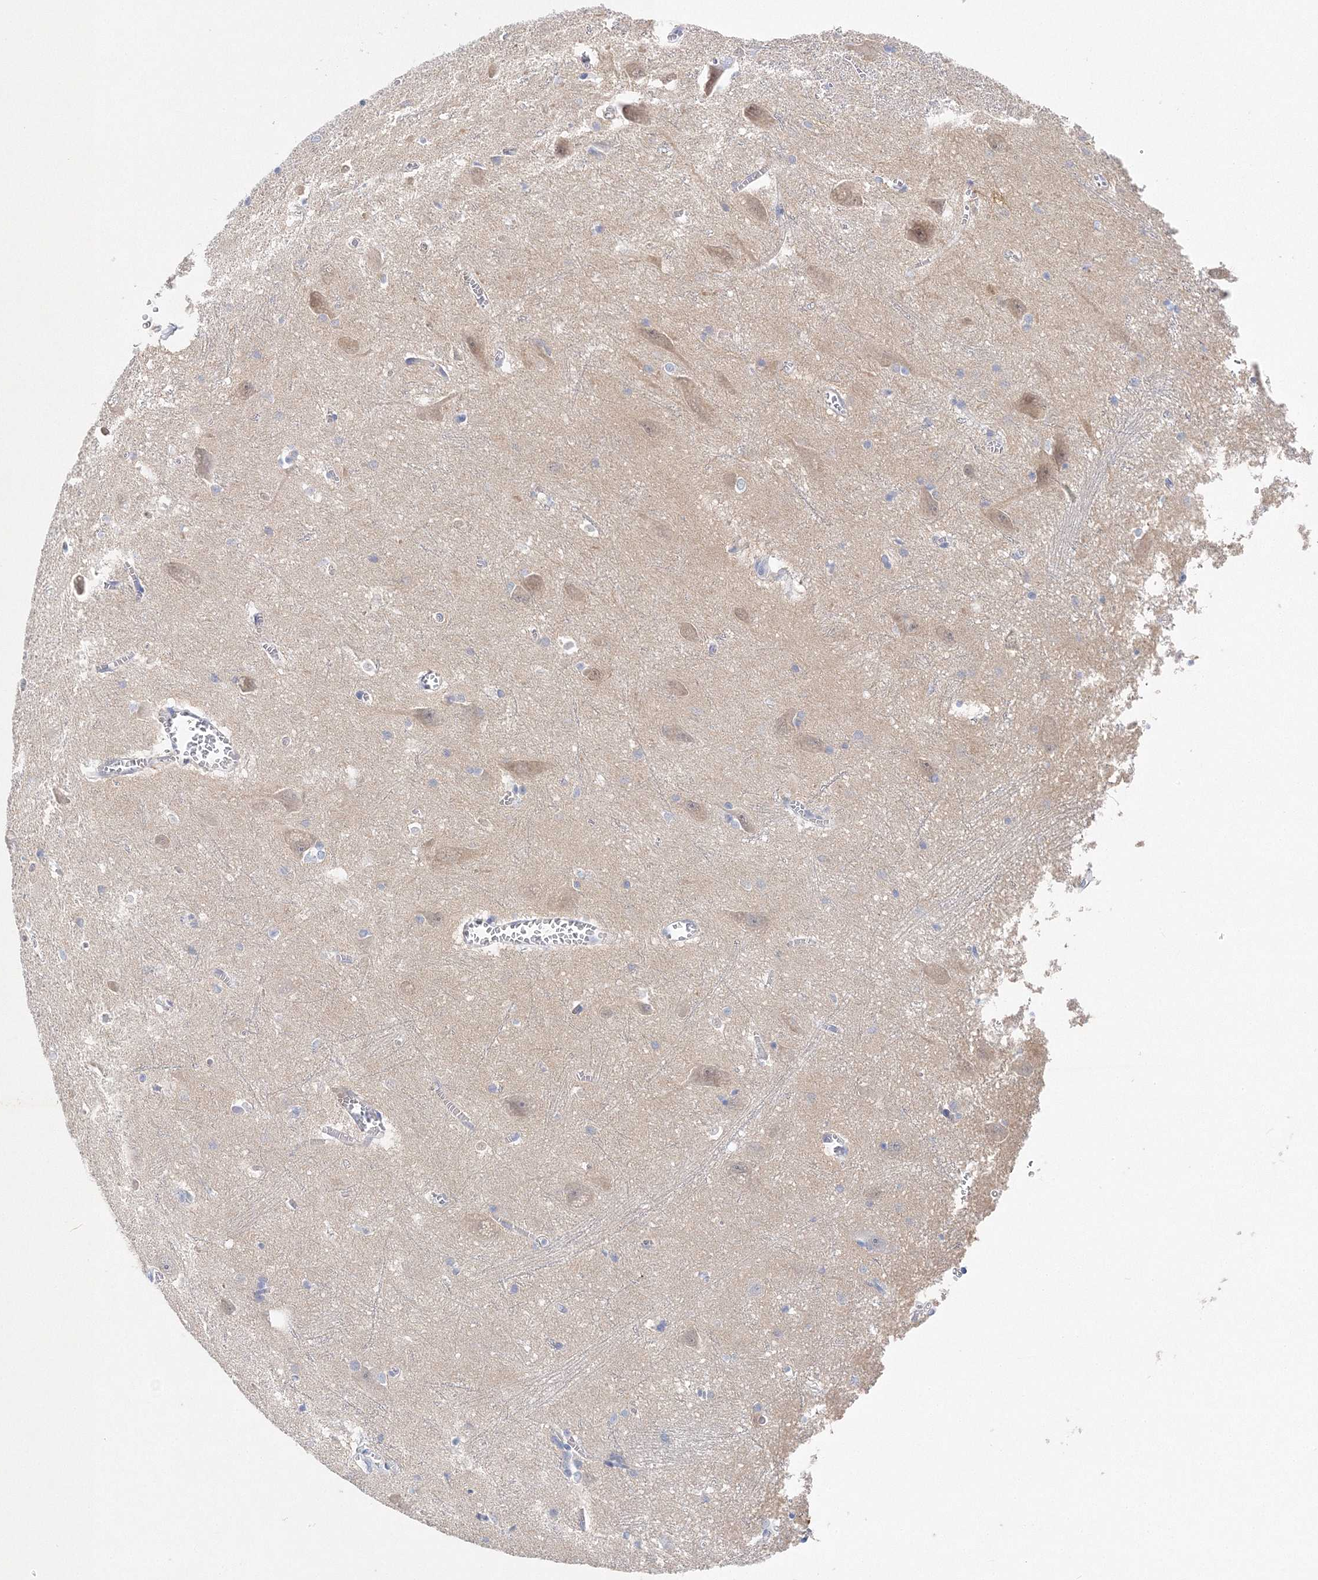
{"staining": {"intensity": "negative", "quantity": "none", "location": "none"}, "tissue": "caudate", "cell_type": "Glial cells", "image_type": "normal", "snomed": [{"axis": "morphology", "description": "Normal tissue, NOS"}, {"axis": "topography", "description": "Lateral ventricle wall"}], "caption": "Immunohistochemical staining of normal human caudate exhibits no significant positivity in glial cells. (DAB (3,3'-diaminobenzidine) IHC, high magnification).", "gene": "HMGCS1", "patient": {"sex": "male", "age": 37}}